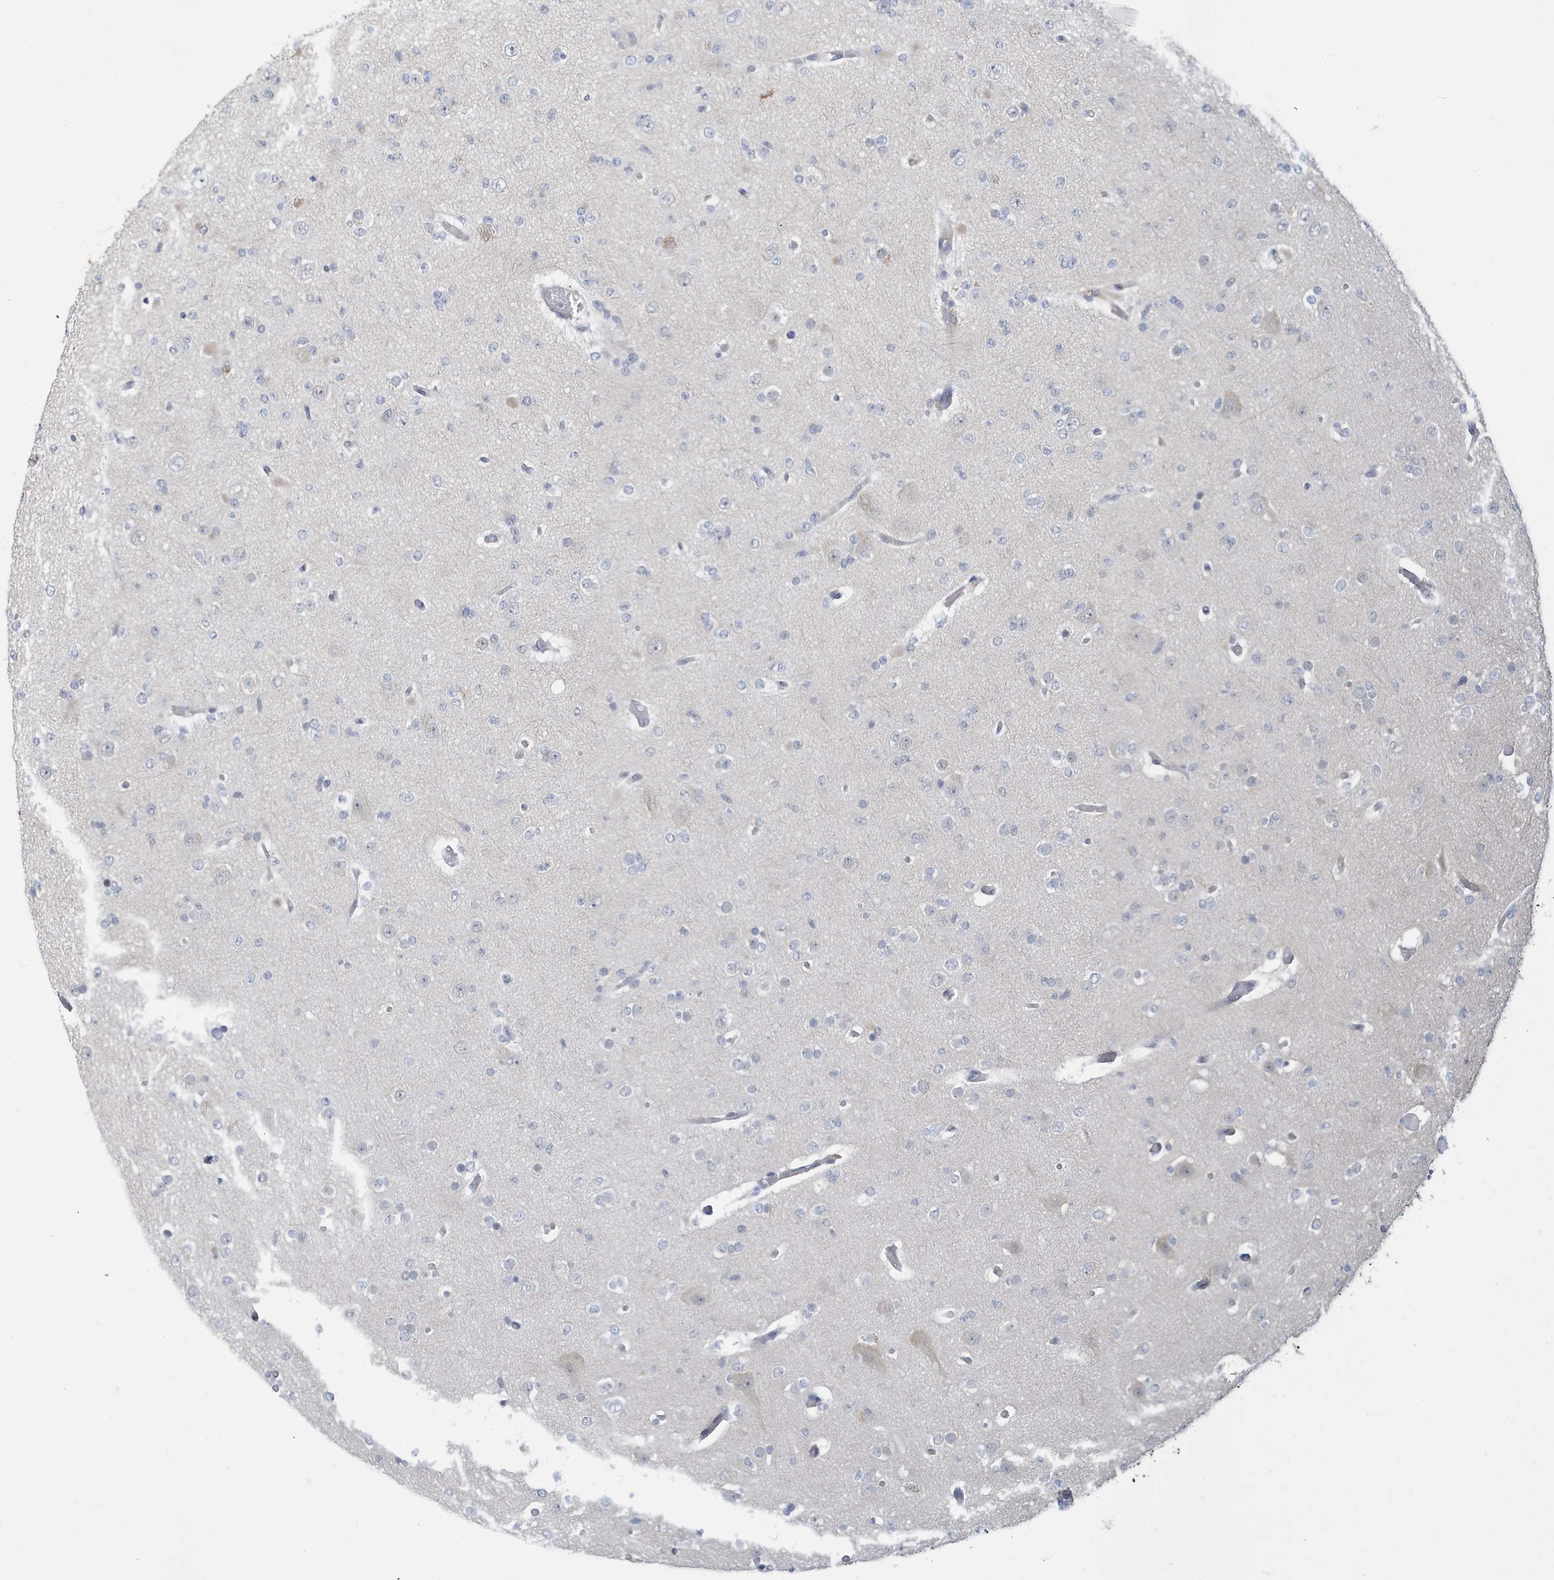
{"staining": {"intensity": "negative", "quantity": "none", "location": "none"}, "tissue": "glioma", "cell_type": "Tumor cells", "image_type": "cancer", "snomed": [{"axis": "morphology", "description": "Glioma, malignant, Low grade"}, {"axis": "topography", "description": "Brain"}], "caption": "Malignant low-grade glioma stained for a protein using immunohistochemistry shows no positivity tumor cells.", "gene": "ZNF654", "patient": {"sex": "female", "age": 22}}